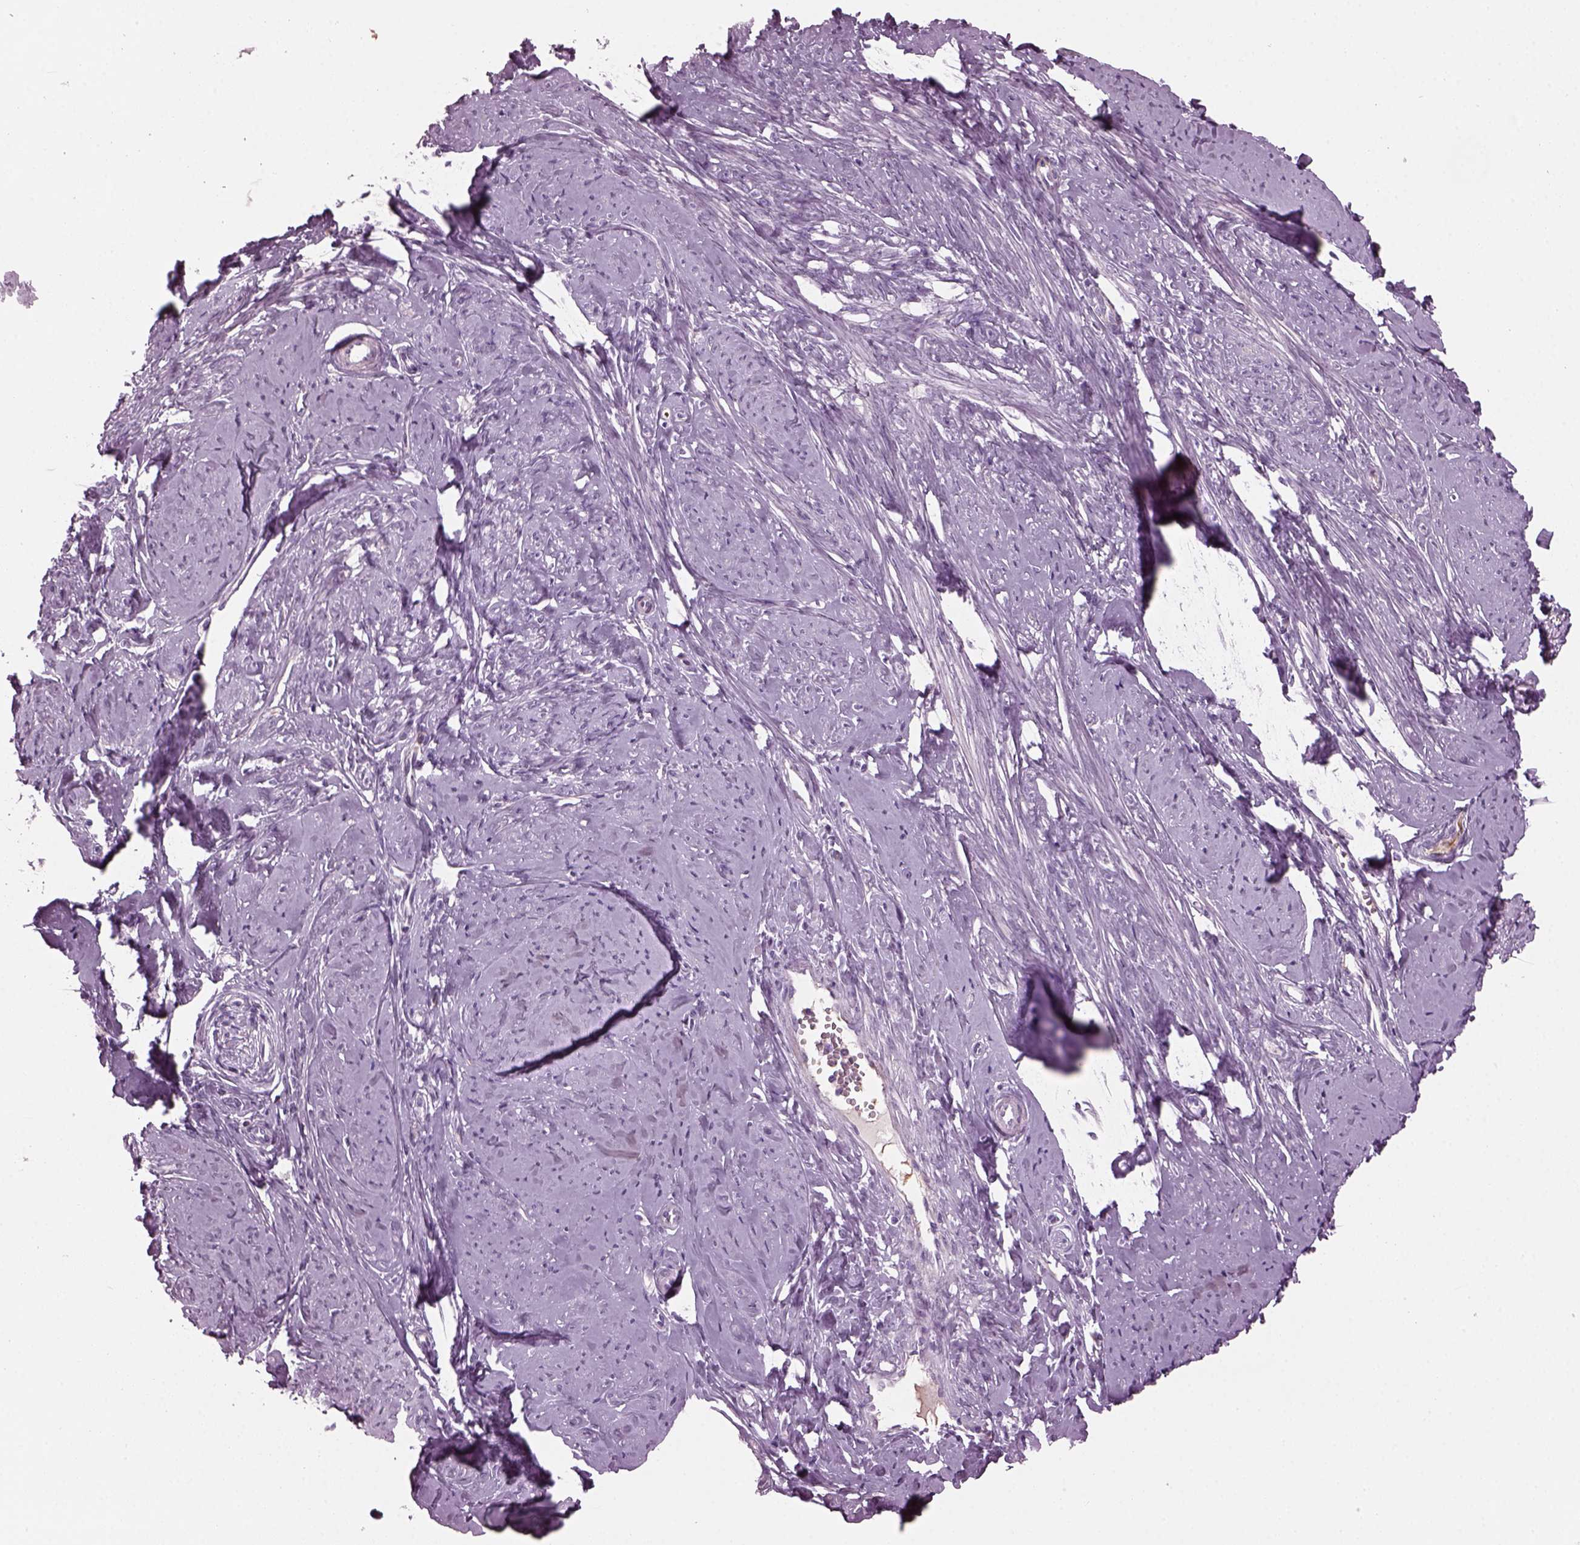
{"staining": {"intensity": "negative", "quantity": "none", "location": "none"}, "tissue": "smooth muscle", "cell_type": "Smooth muscle cells", "image_type": "normal", "snomed": [{"axis": "morphology", "description": "Normal tissue, NOS"}, {"axis": "topography", "description": "Smooth muscle"}], "caption": "Immunohistochemistry photomicrograph of normal human smooth muscle stained for a protein (brown), which exhibits no expression in smooth muscle cells. The staining was performed using DAB (3,3'-diaminobenzidine) to visualize the protein expression in brown, while the nuclei were stained in blue with hematoxylin (Magnification: 20x).", "gene": "DPYSL5", "patient": {"sex": "female", "age": 48}}